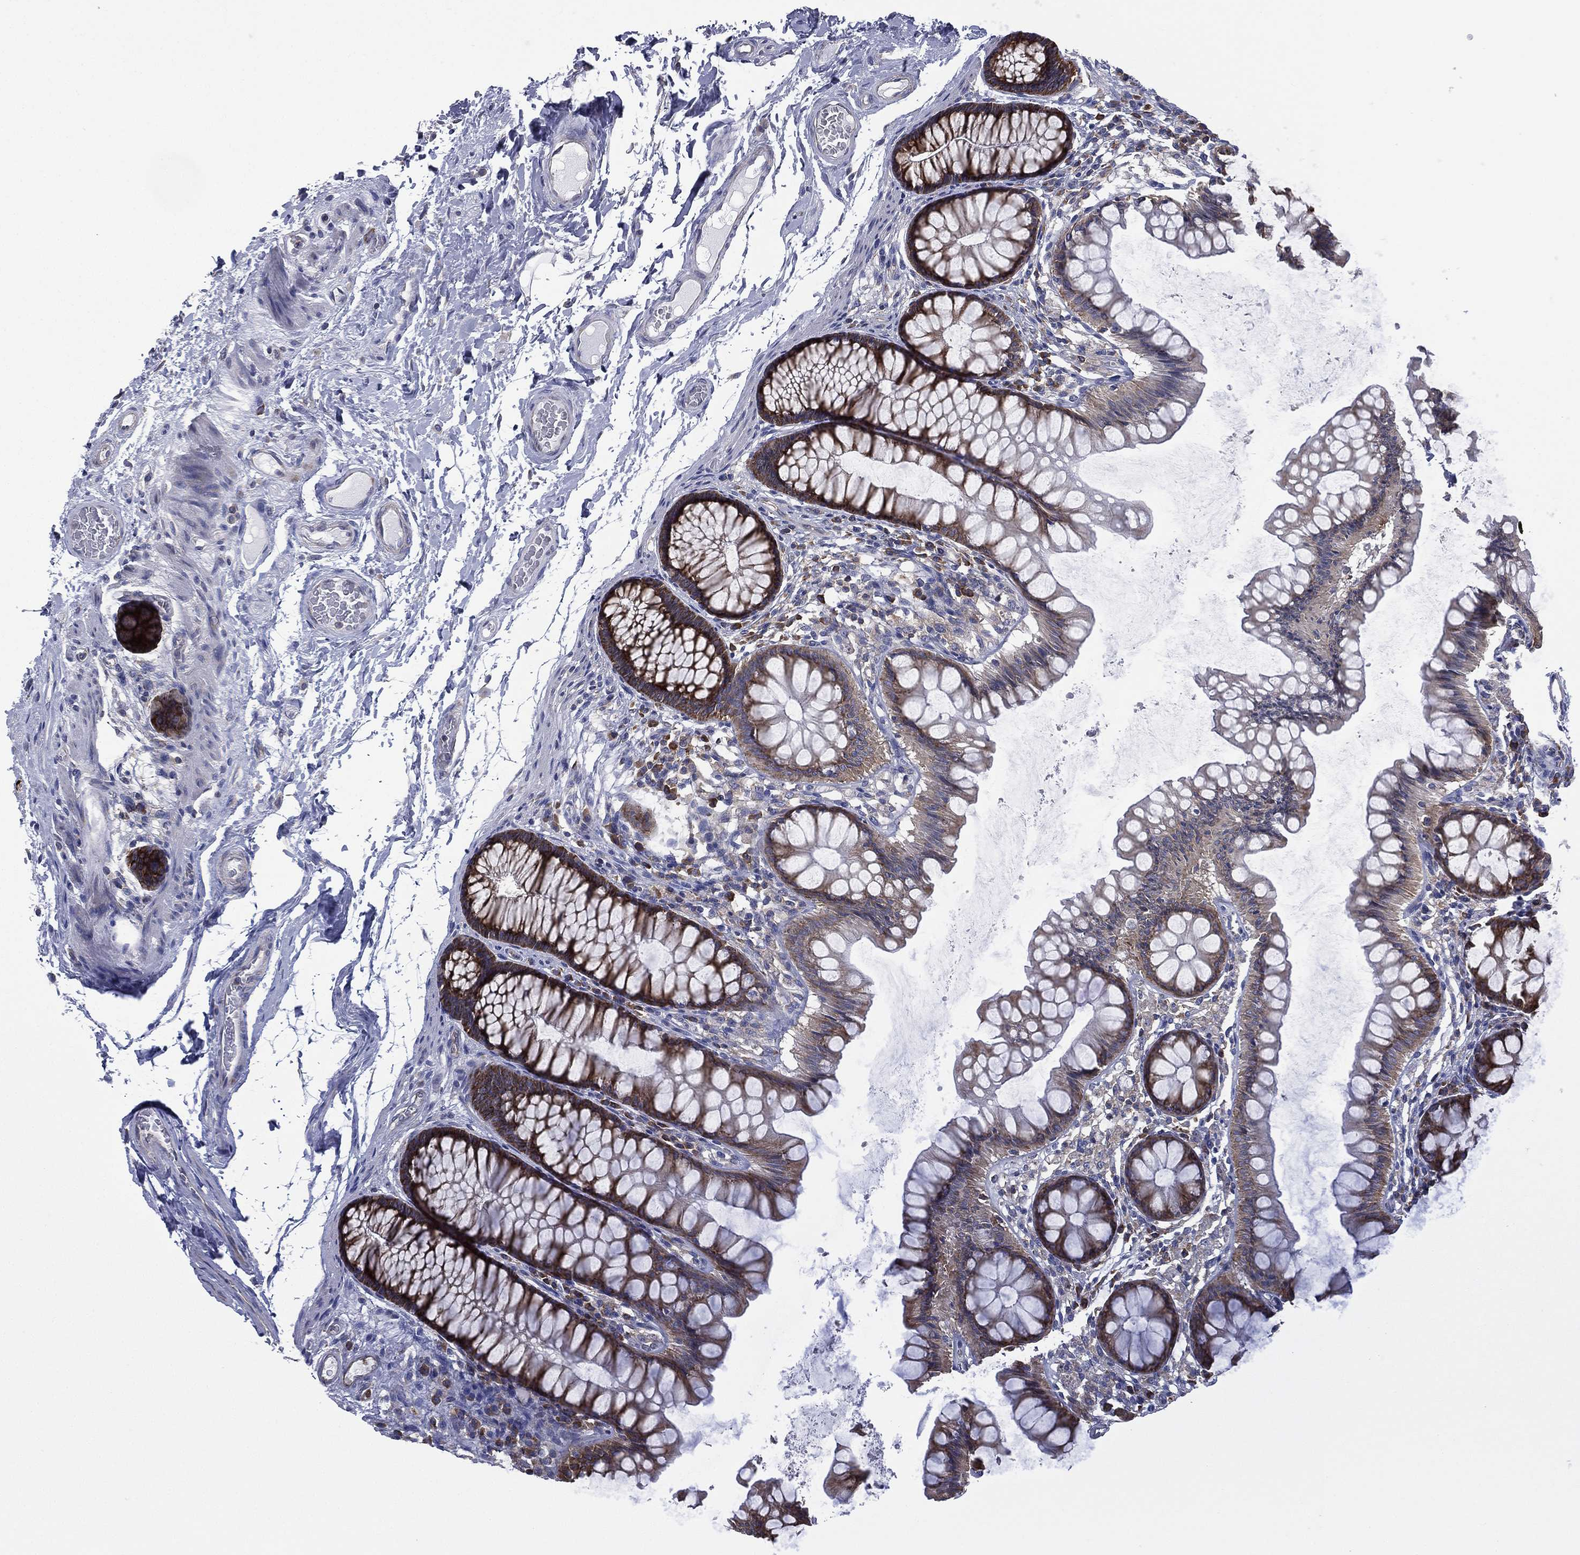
{"staining": {"intensity": "negative", "quantity": "none", "location": "none"}, "tissue": "colon", "cell_type": "Endothelial cells", "image_type": "normal", "snomed": [{"axis": "morphology", "description": "Normal tissue, NOS"}, {"axis": "topography", "description": "Colon"}], "caption": "Human colon stained for a protein using IHC shows no staining in endothelial cells.", "gene": "FARSA", "patient": {"sex": "female", "age": 65}}